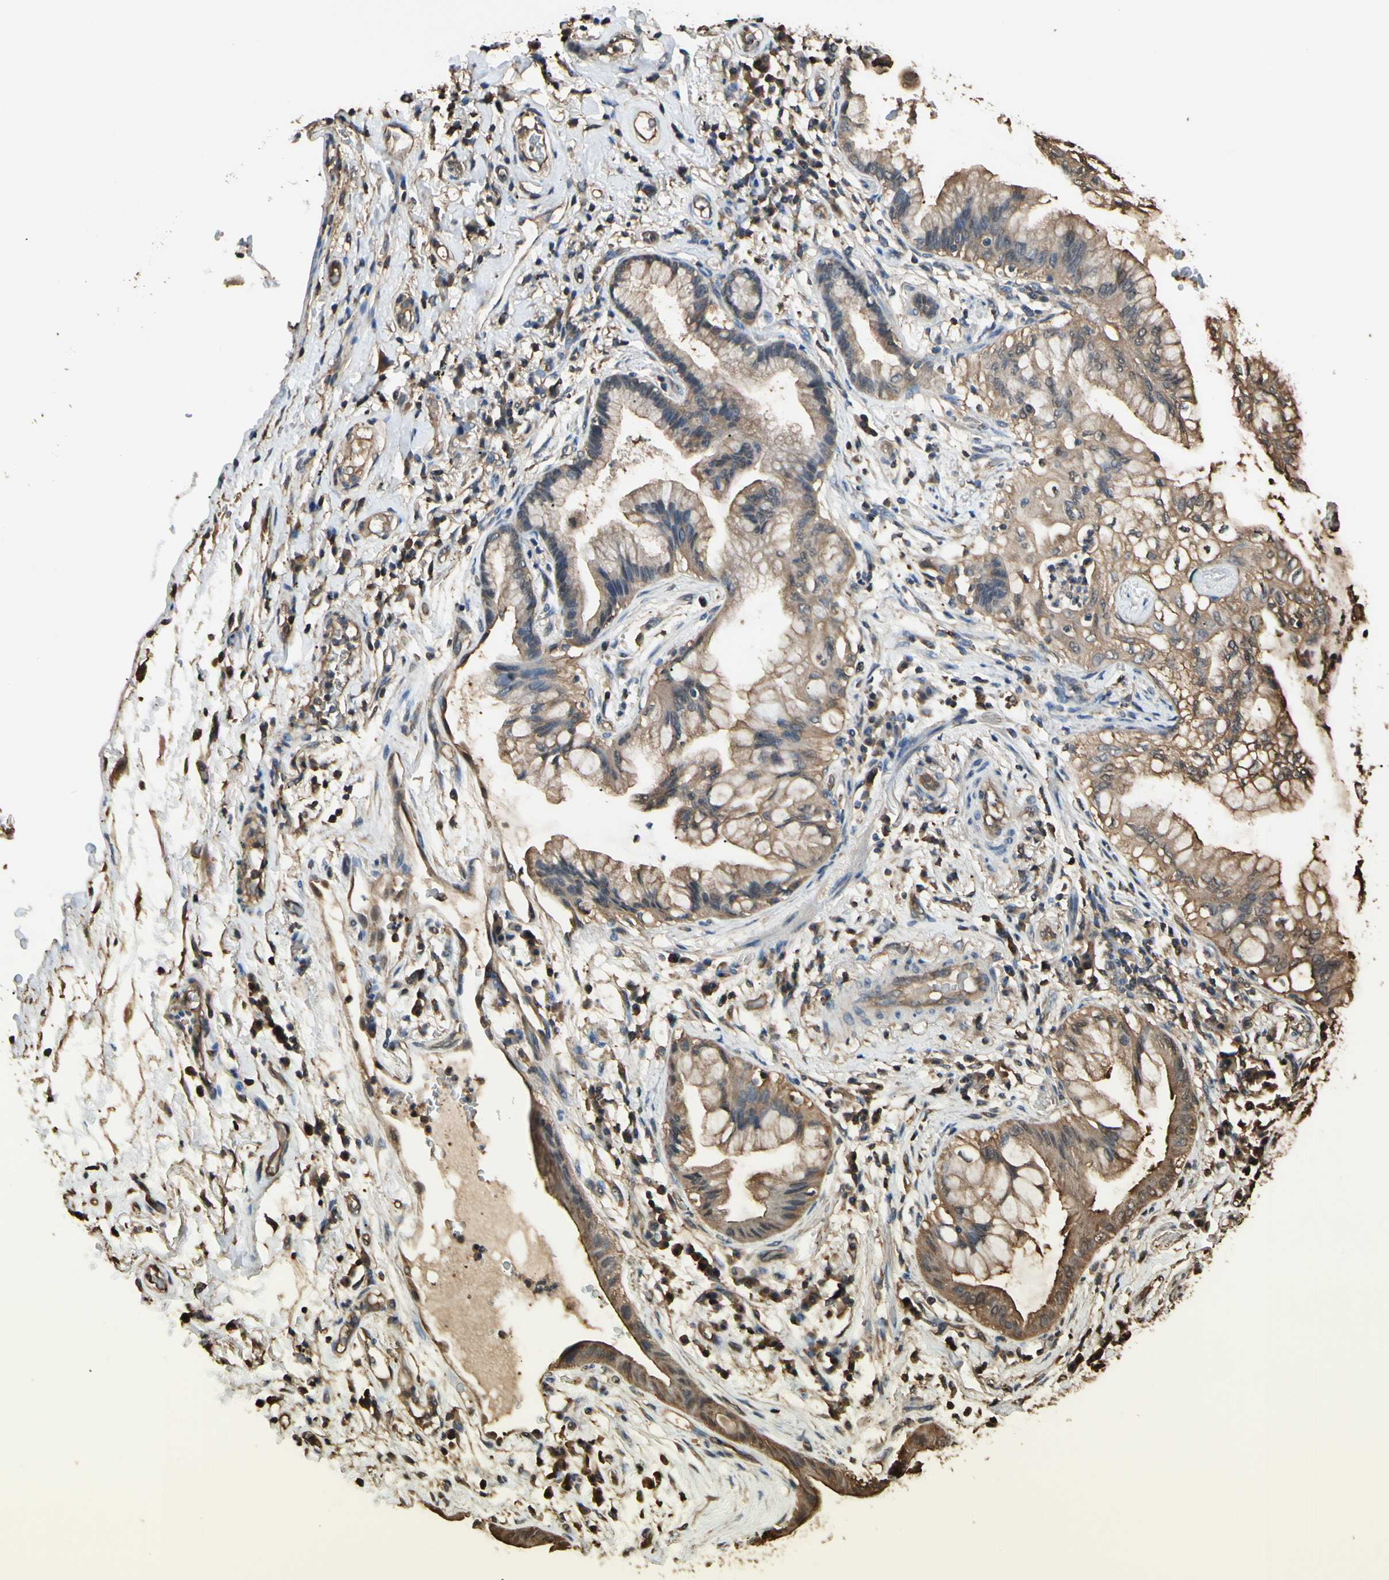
{"staining": {"intensity": "moderate", "quantity": ">75%", "location": "cytoplasmic/membranous"}, "tissue": "lung cancer", "cell_type": "Tumor cells", "image_type": "cancer", "snomed": [{"axis": "morphology", "description": "Adenocarcinoma, NOS"}, {"axis": "topography", "description": "Lung"}], "caption": "IHC of adenocarcinoma (lung) demonstrates medium levels of moderate cytoplasmic/membranous expression in approximately >75% of tumor cells. (IHC, brightfield microscopy, high magnification).", "gene": "YWHAE", "patient": {"sex": "female", "age": 70}}